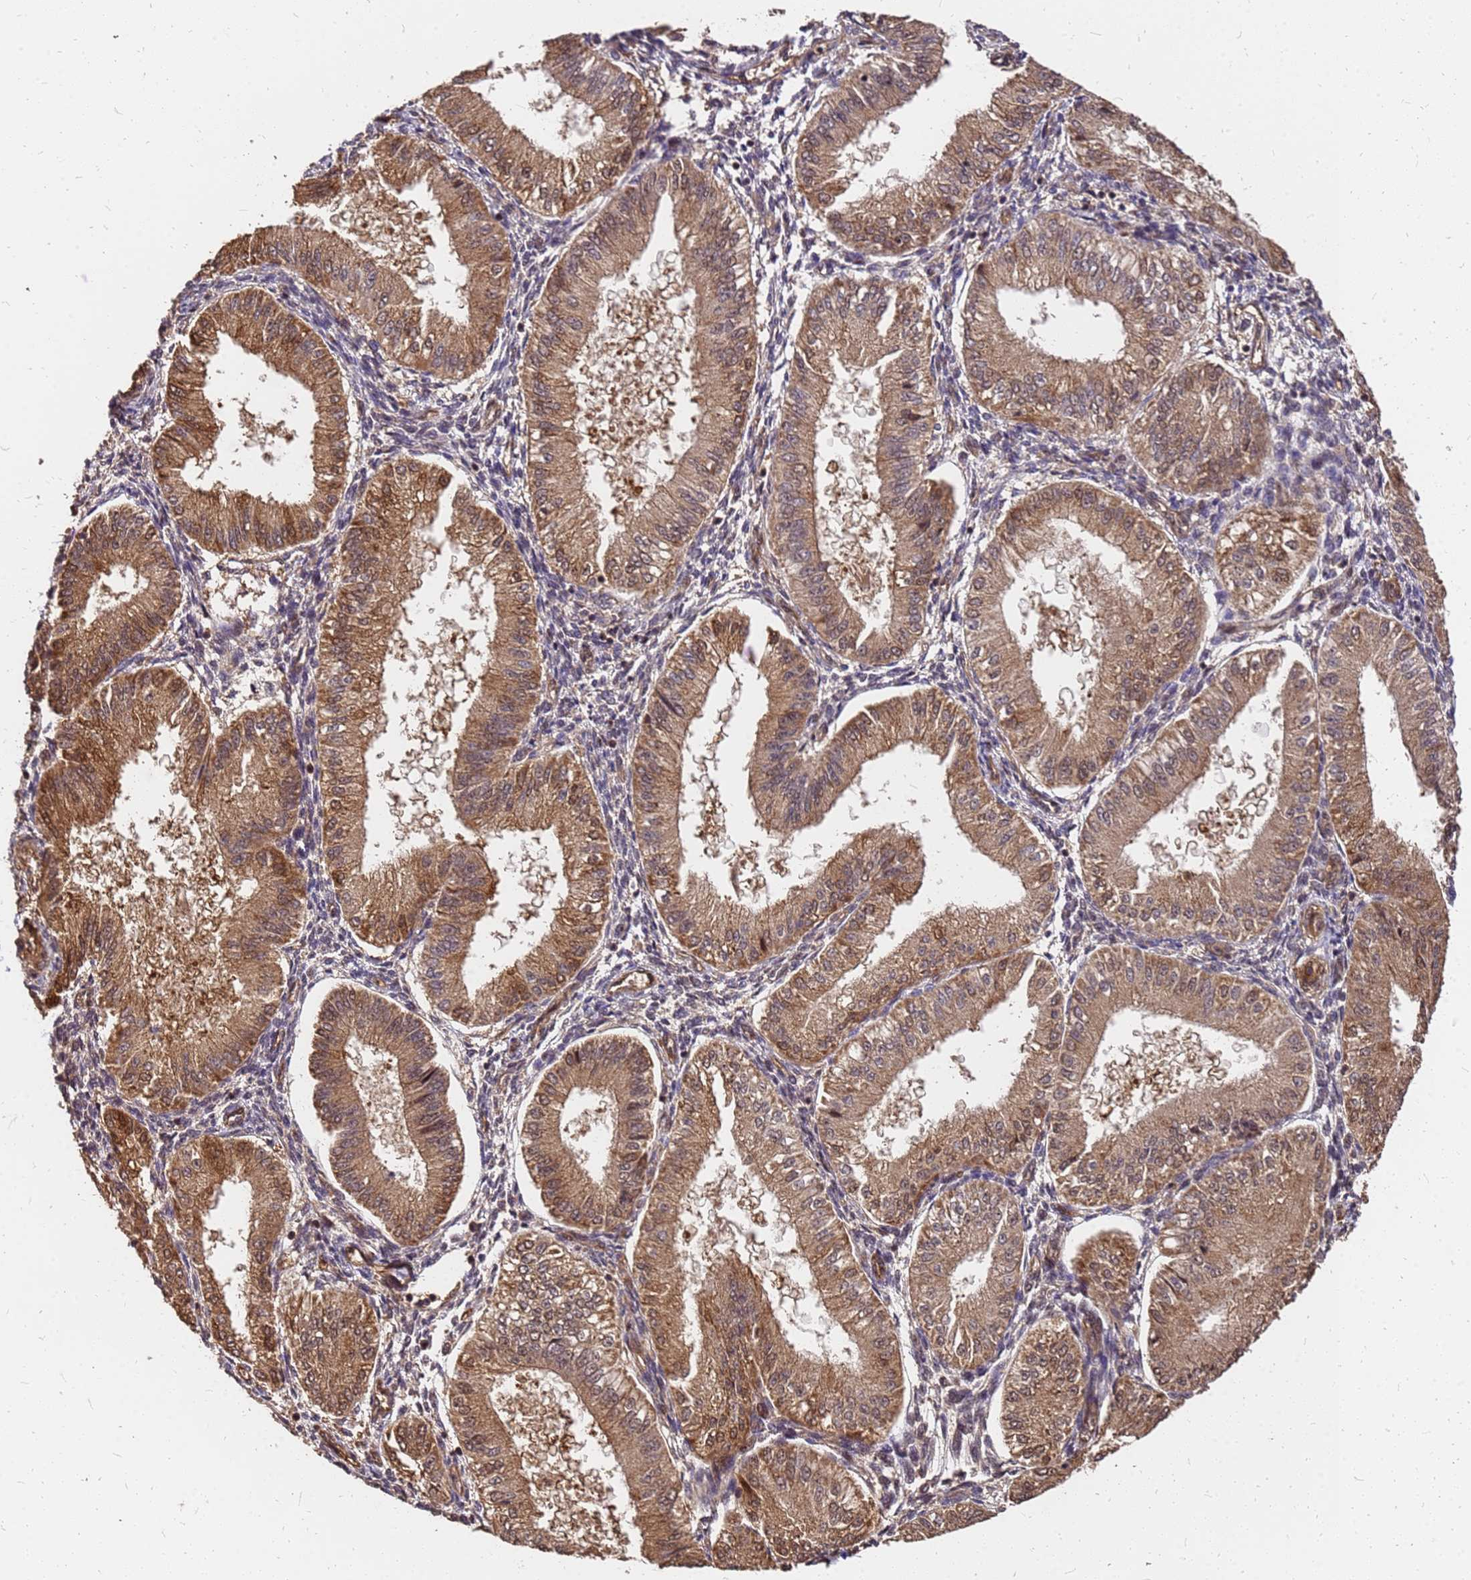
{"staining": {"intensity": "moderate", "quantity": "25%-75%", "location": "cytoplasmic/membranous,nuclear"}, "tissue": "endometrium", "cell_type": "Cells in endometrial stroma", "image_type": "normal", "snomed": [{"axis": "morphology", "description": "Normal tissue, NOS"}, {"axis": "topography", "description": "Endometrium"}], "caption": "The histopathology image reveals staining of normal endometrium, revealing moderate cytoplasmic/membranous,nuclear protein positivity (brown color) within cells in endometrial stroma. (Brightfield microscopy of DAB IHC at high magnification).", "gene": "GPATCH8", "patient": {"sex": "female", "age": 39}}